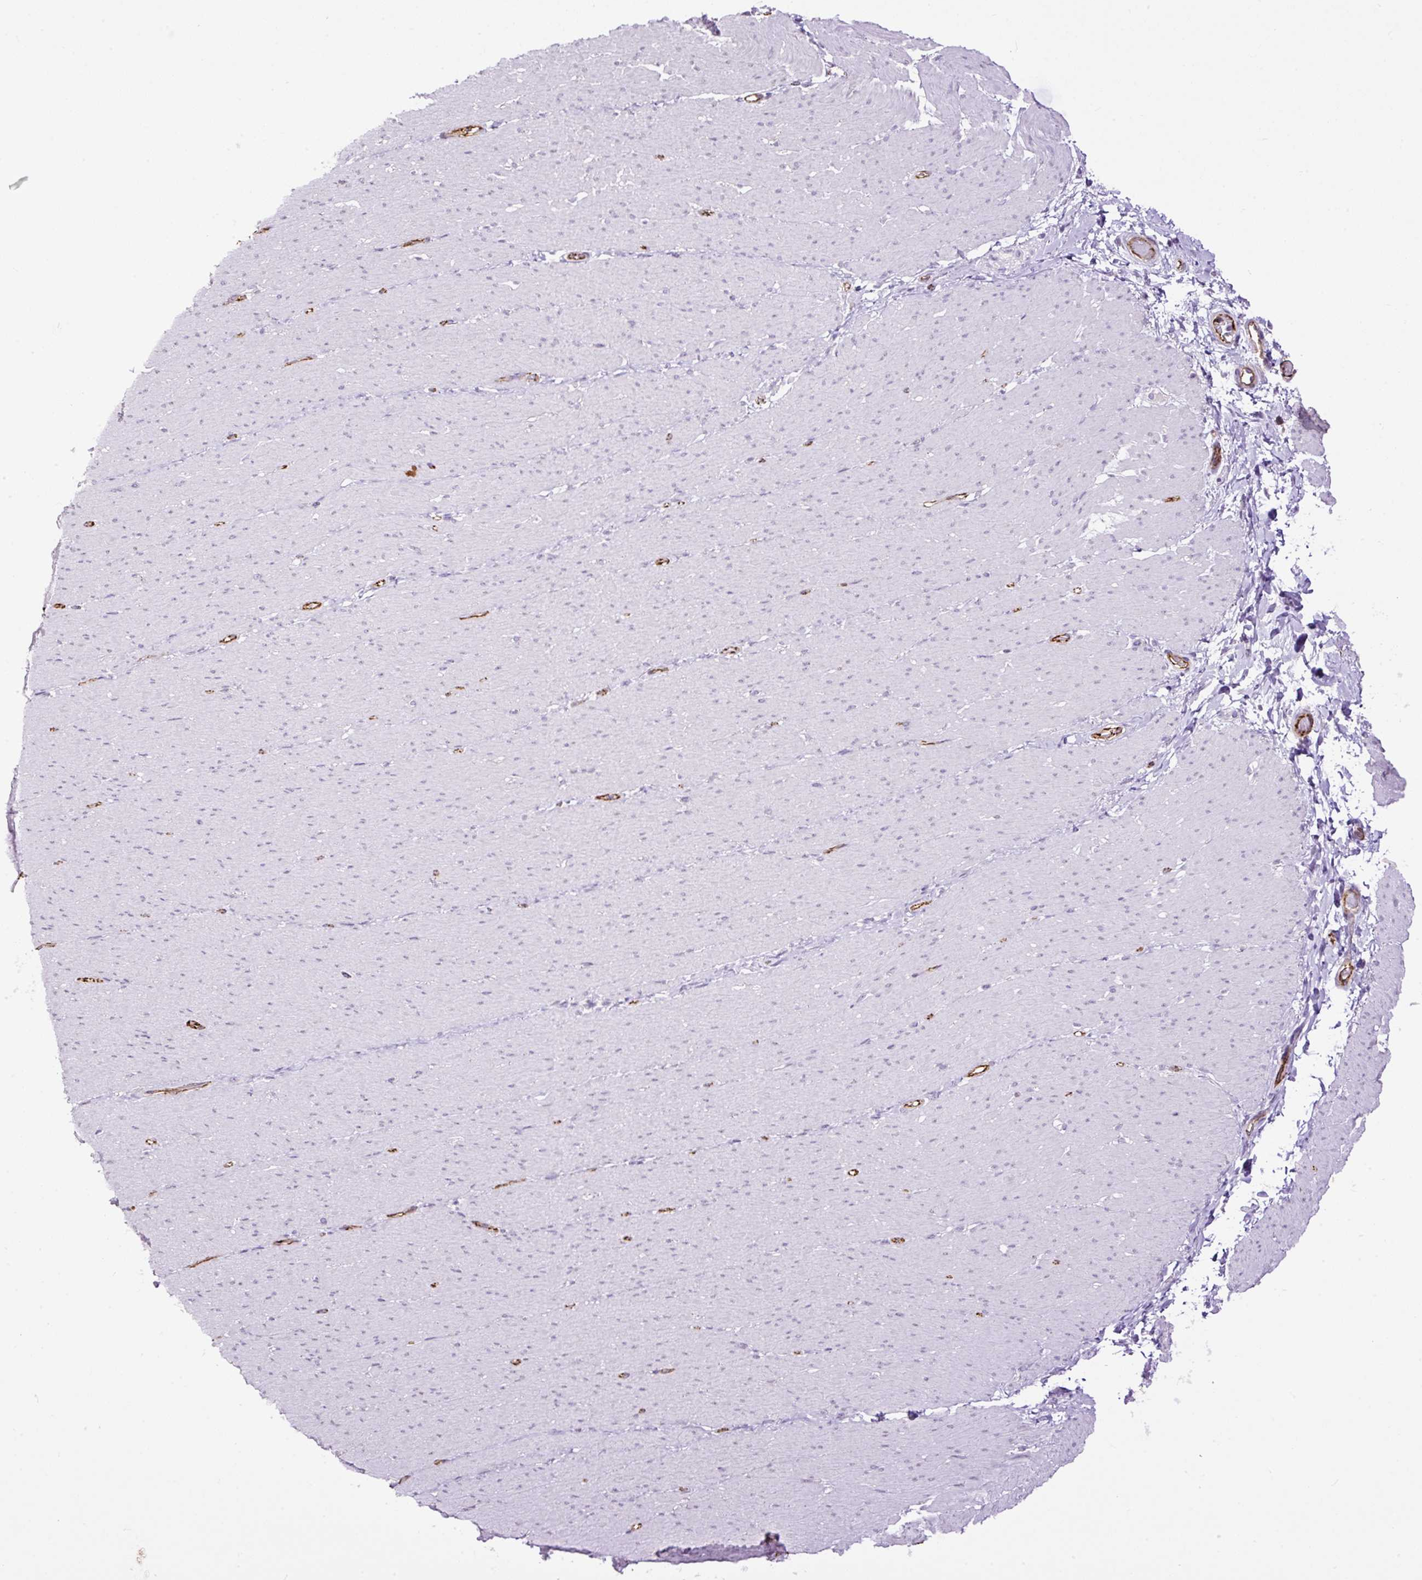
{"staining": {"intensity": "negative", "quantity": "none", "location": "none"}, "tissue": "smooth muscle", "cell_type": "Smooth muscle cells", "image_type": "normal", "snomed": [{"axis": "morphology", "description": "Normal tissue, NOS"}, {"axis": "topography", "description": "Smooth muscle"}, {"axis": "topography", "description": "Rectum"}], "caption": "Smooth muscle cells are negative for brown protein staining in unremarkable smooth muscle. The staining was performed using DAB to visualize the protein expression in brown, while the nuclei were stained in blue with hematoxylin (Magnification: 20x).", "gene": "MAGEB16", "patient": {"sex": "male", "age": 53}}